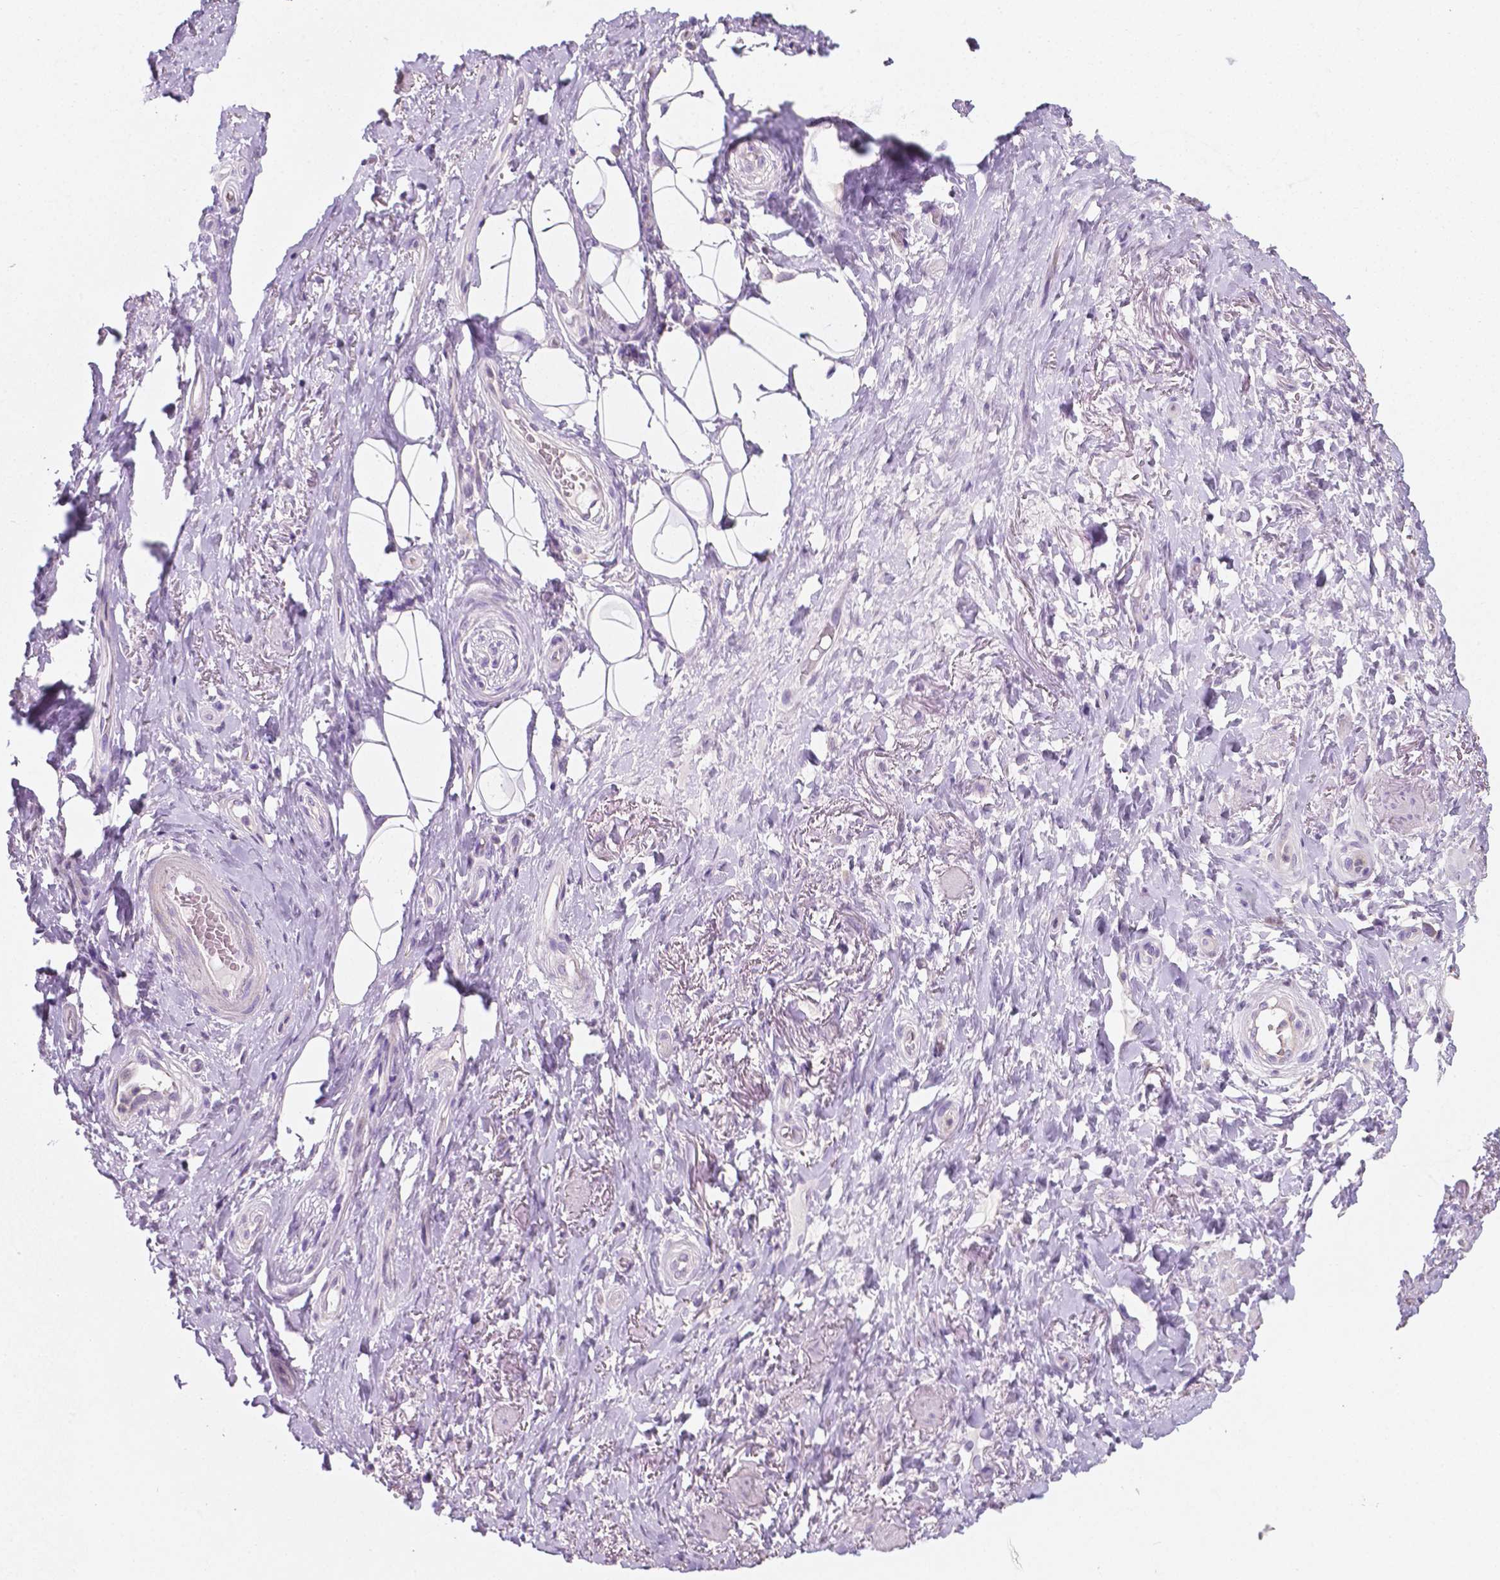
{"staining": {"intensity": "negative", "quantity": "none", "location": "none"}, "tissue": "adipose tissue", "cell_type": "Adipocytes", "image_type": "normal", "snomed": [{"axis": "morphology", "description": "Normal tissue, NOS"}, {"axis": "topography", "description": "Anal"}, {"axis": "topography", "description": "Peripheral nerve tissue"}], "caption": "A micrograph of human adipose tissue is negative for staining in adipocytes. (Brightfield microscopy of DAB immunohistochemistry at high magnification).", "gene": "EGFR", "patient": {"sex": "male", "age": 53}}